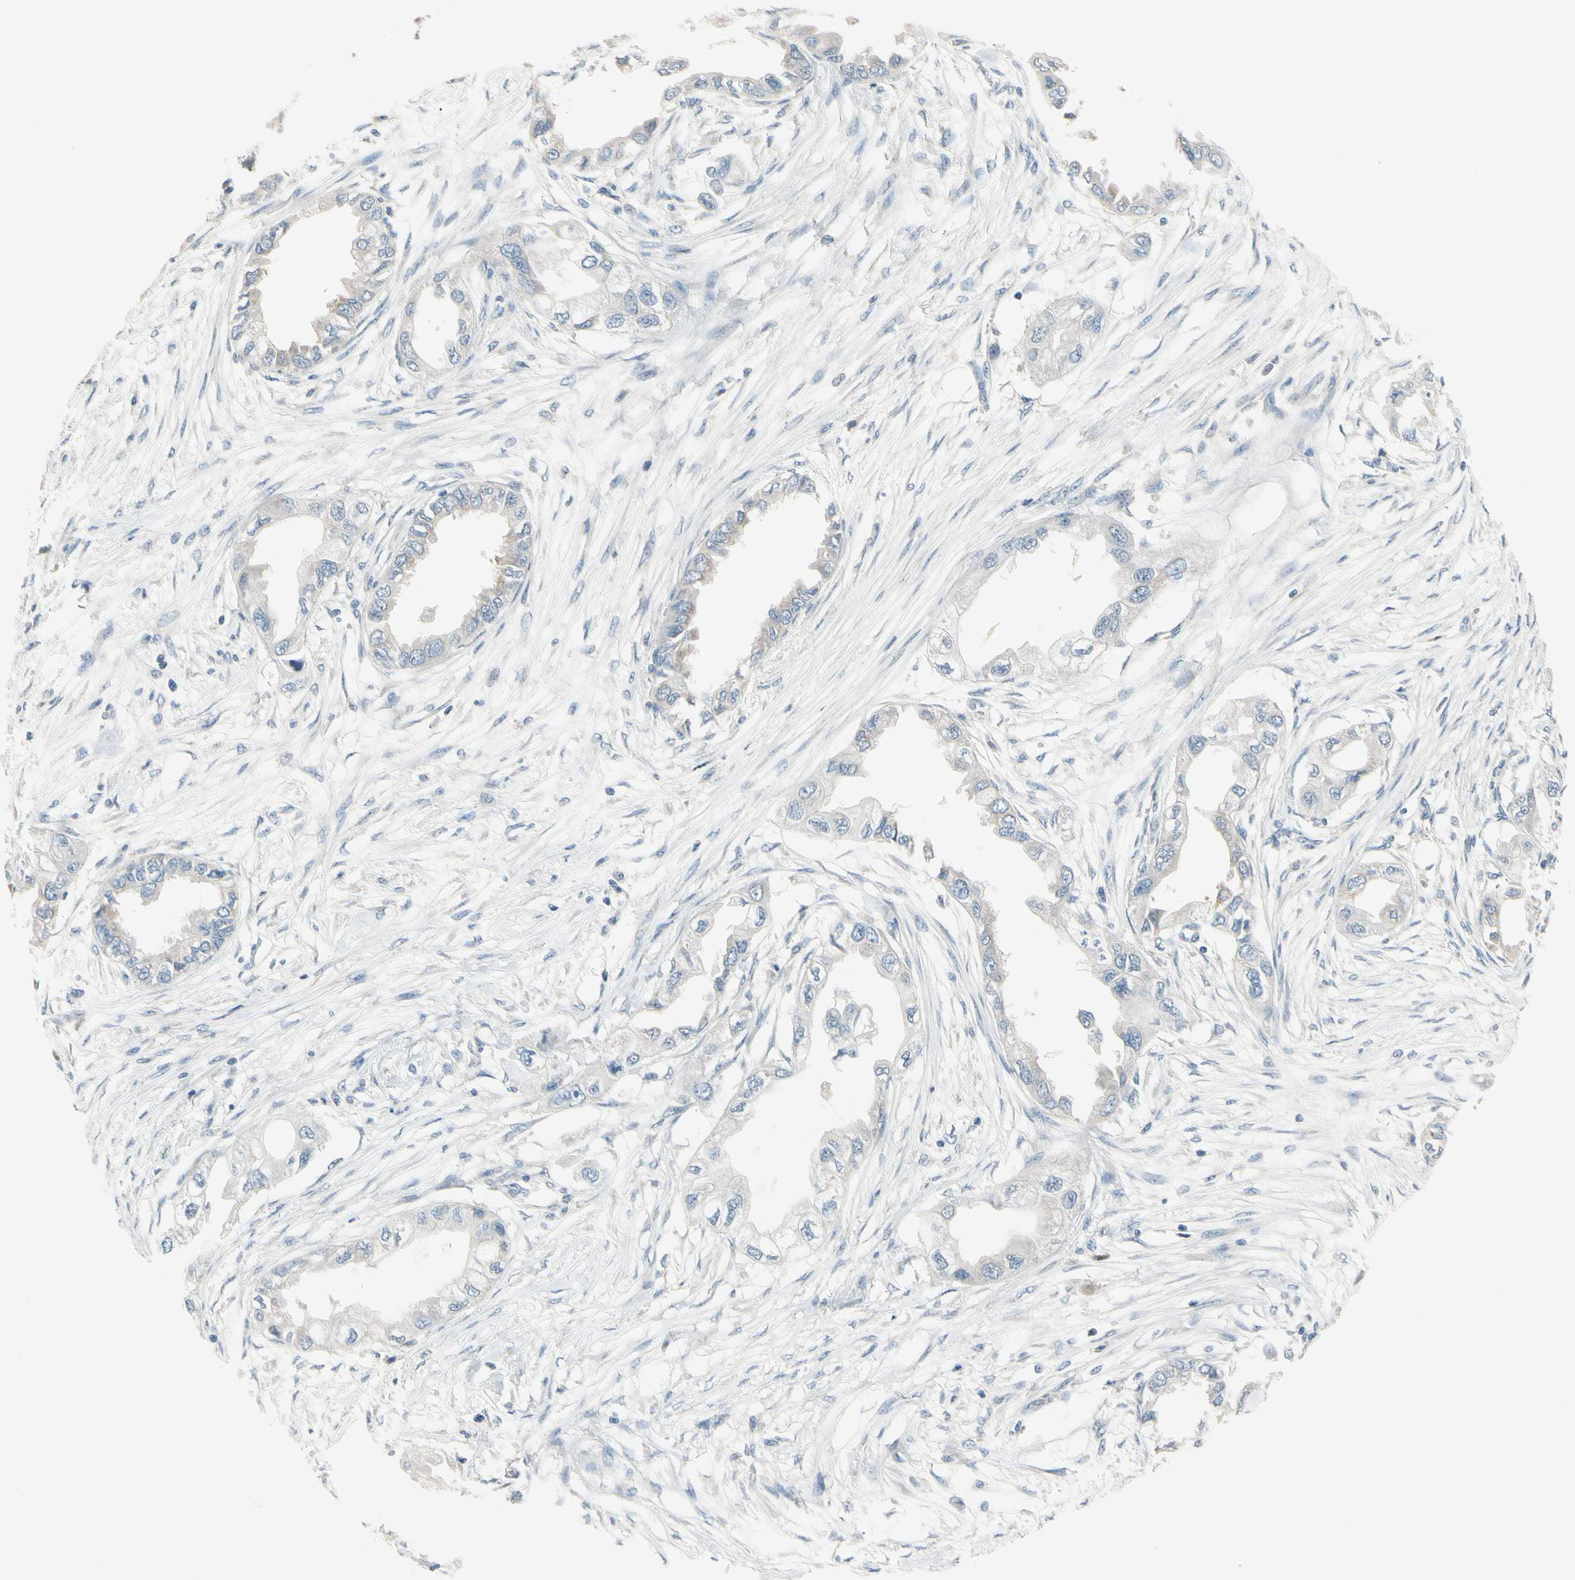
{"staining": {"intensity": "weak", "quantity": "<25%", "location": "cytoplasmic/membranous"}, "tissue": "endometrial cancer", "cell_type": "Tumor cells", "image_type": "cancer", "snomed": [{"axis": "morphology", "description": "Adenocarcinoma, NOS"}, {"axis": "topography", "description": "Endometrium"}], "caption": "DAB immunohistochemical staining of endometrial cancer shows no significant staining in tumor cells.", "gene": "PIP5K1B", "patient": {"sex": "female", "age": 67}}